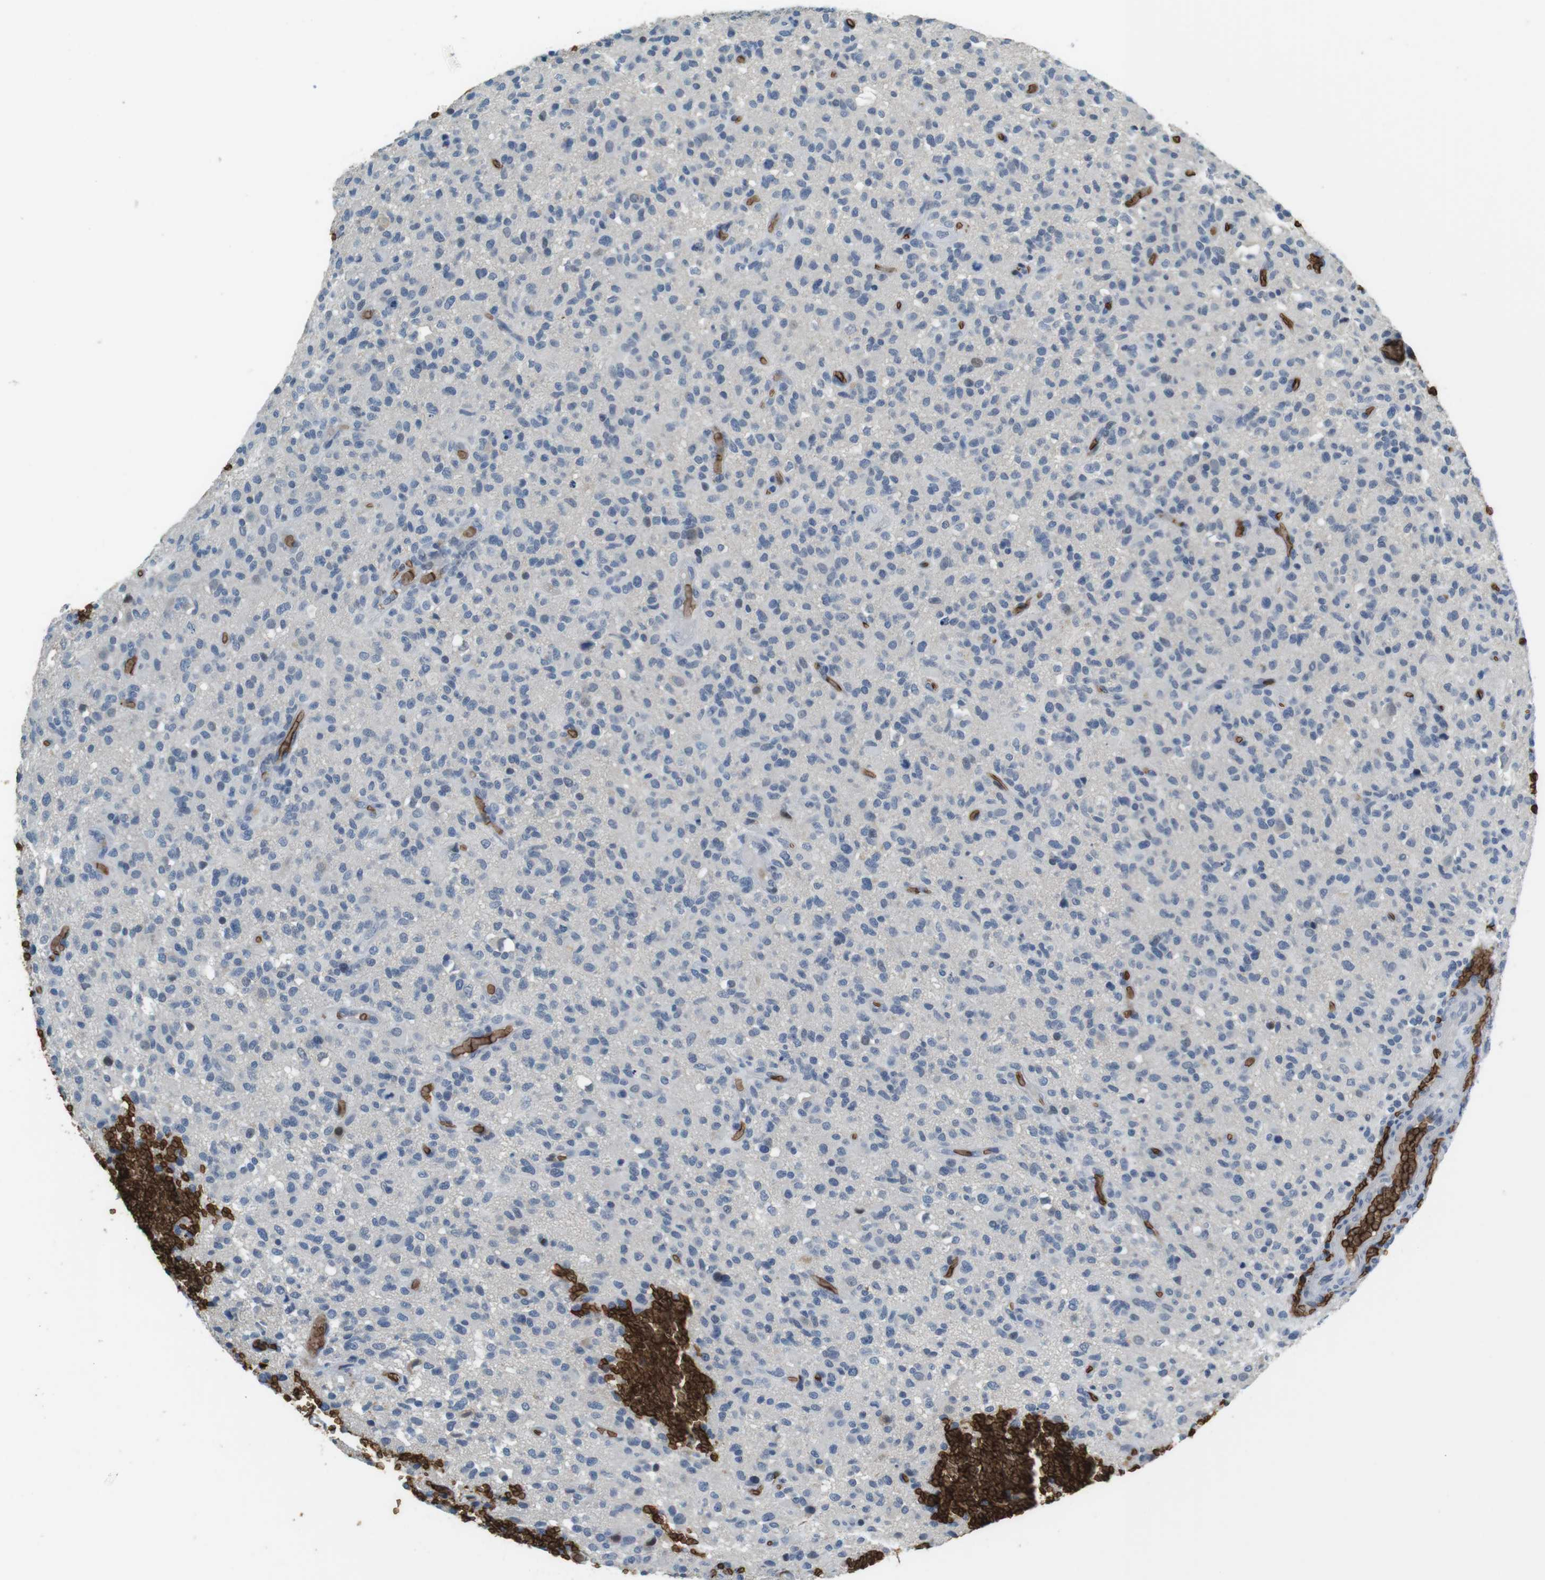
{"staining": {"intensity": "negative", "quantity": "none", "location": "none"}, "tissue": "glioma", "cell_type": "Tumor cells", "image_type": "cancer", "snomed": [{"axis": "morphology", "description": "Glioma, malignant, High grade"}, {"axis": "topography", "description": "Brain"}], "caption": "This image is of glioma stained with immunohistochemistry (IHC) to label a protein in brown with the nuclei are counter-stained blue. There is no staining in tumor cells.", "gene": "SLC4A1", "patient": {"sex": "male", "age": 71}}